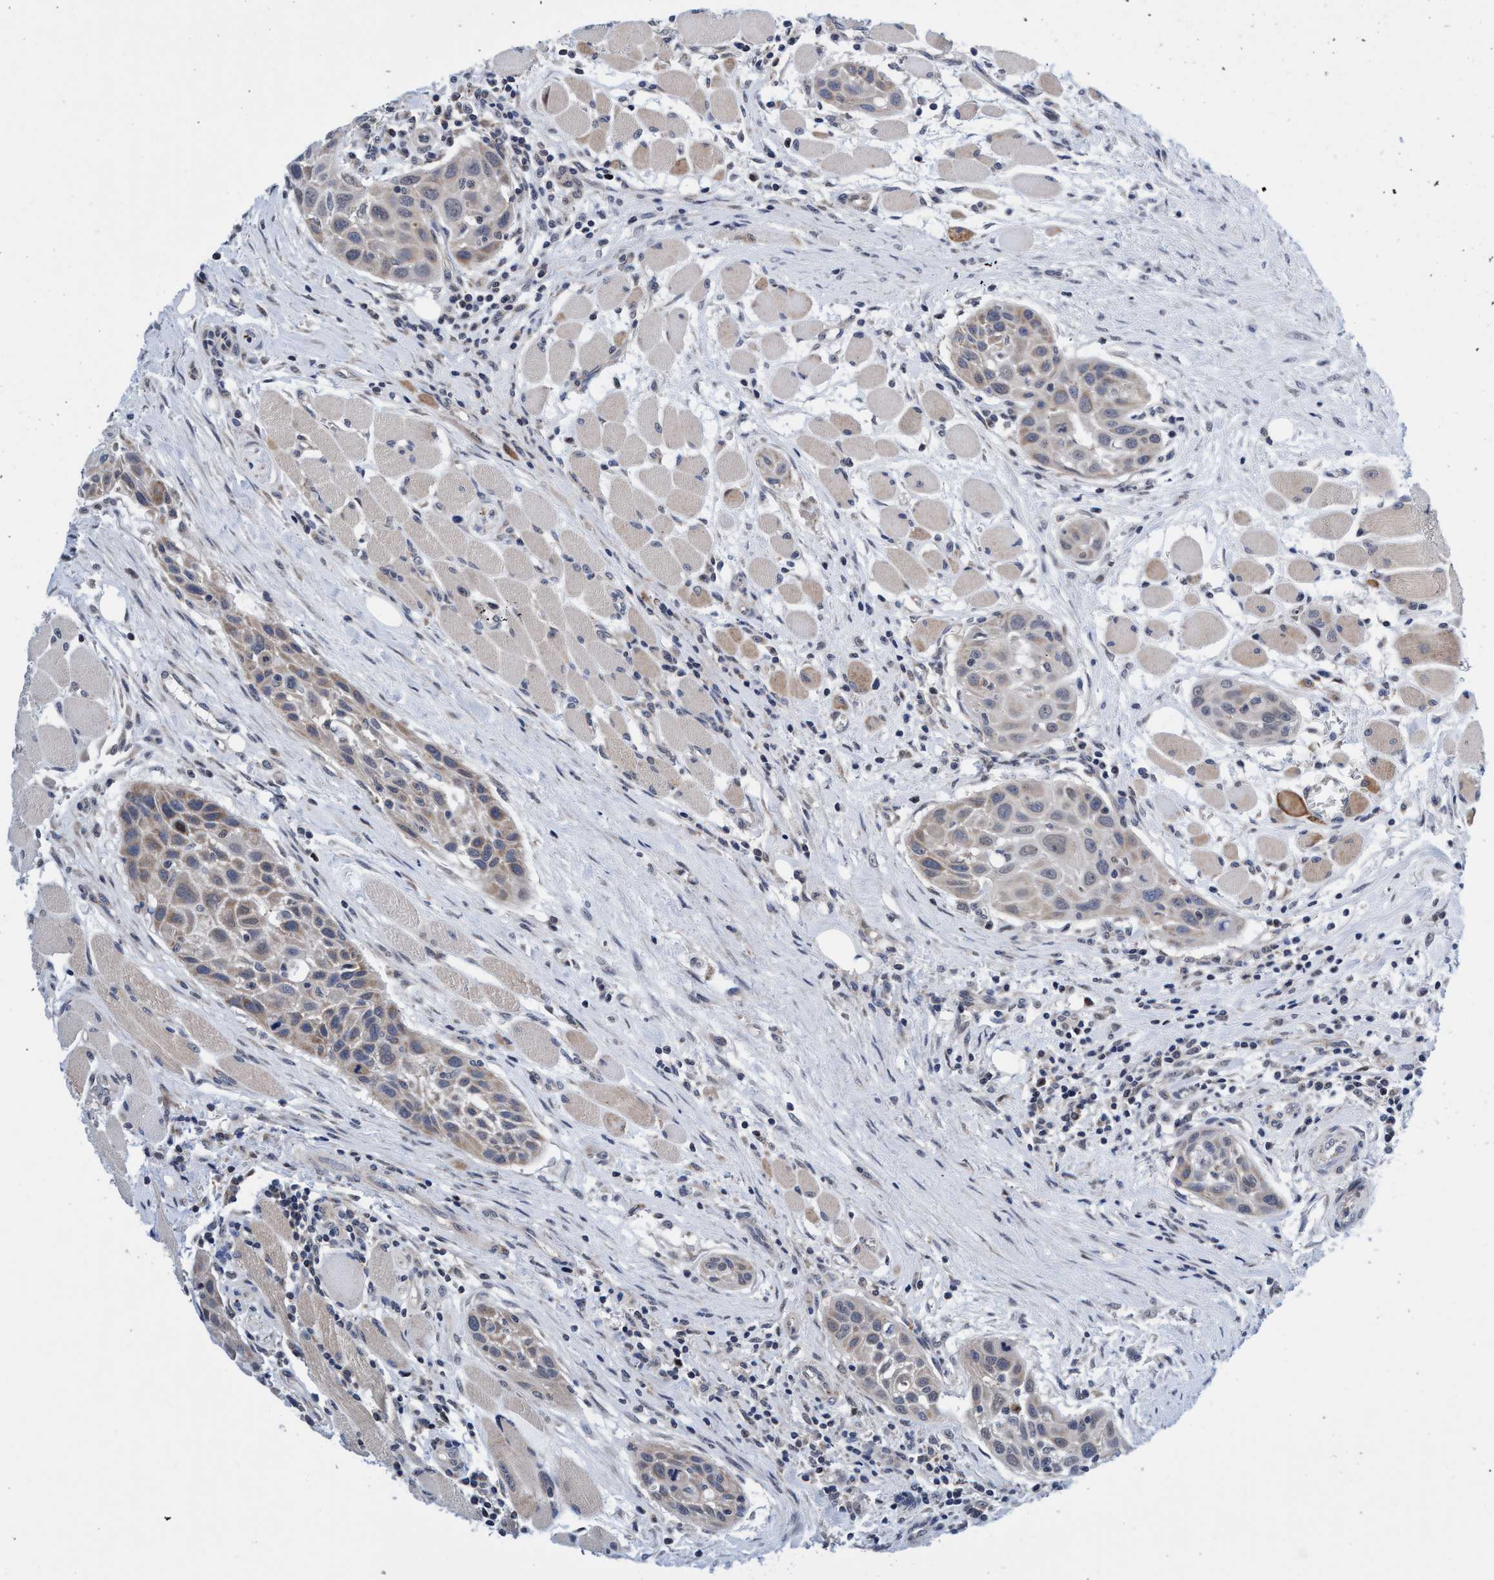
{"staining": {"intensity": "weak", "quantity": "25%-75%", "location": "cytoplasmic/membranous"}, "tissue": "head and neck cancer", "cell_type": "Tumor cells", "image_type": "cancer", "snomed": [{"axis": "morphology", "description": "Squamous cell carcinoma, NOS"}, {"axis": "topography", "description": "Oral tissue"}, {"axis": "topography", "description": "Head-Neck"}], "caption": "Weak cytoplasmic/membranous expression for a protein is appreciated in about 25%-75% of tumor cells of head and neck cancer using immunohistochemistry.", "gene": "AGAP2", "patient": {"sex": "female", "age": 50}}